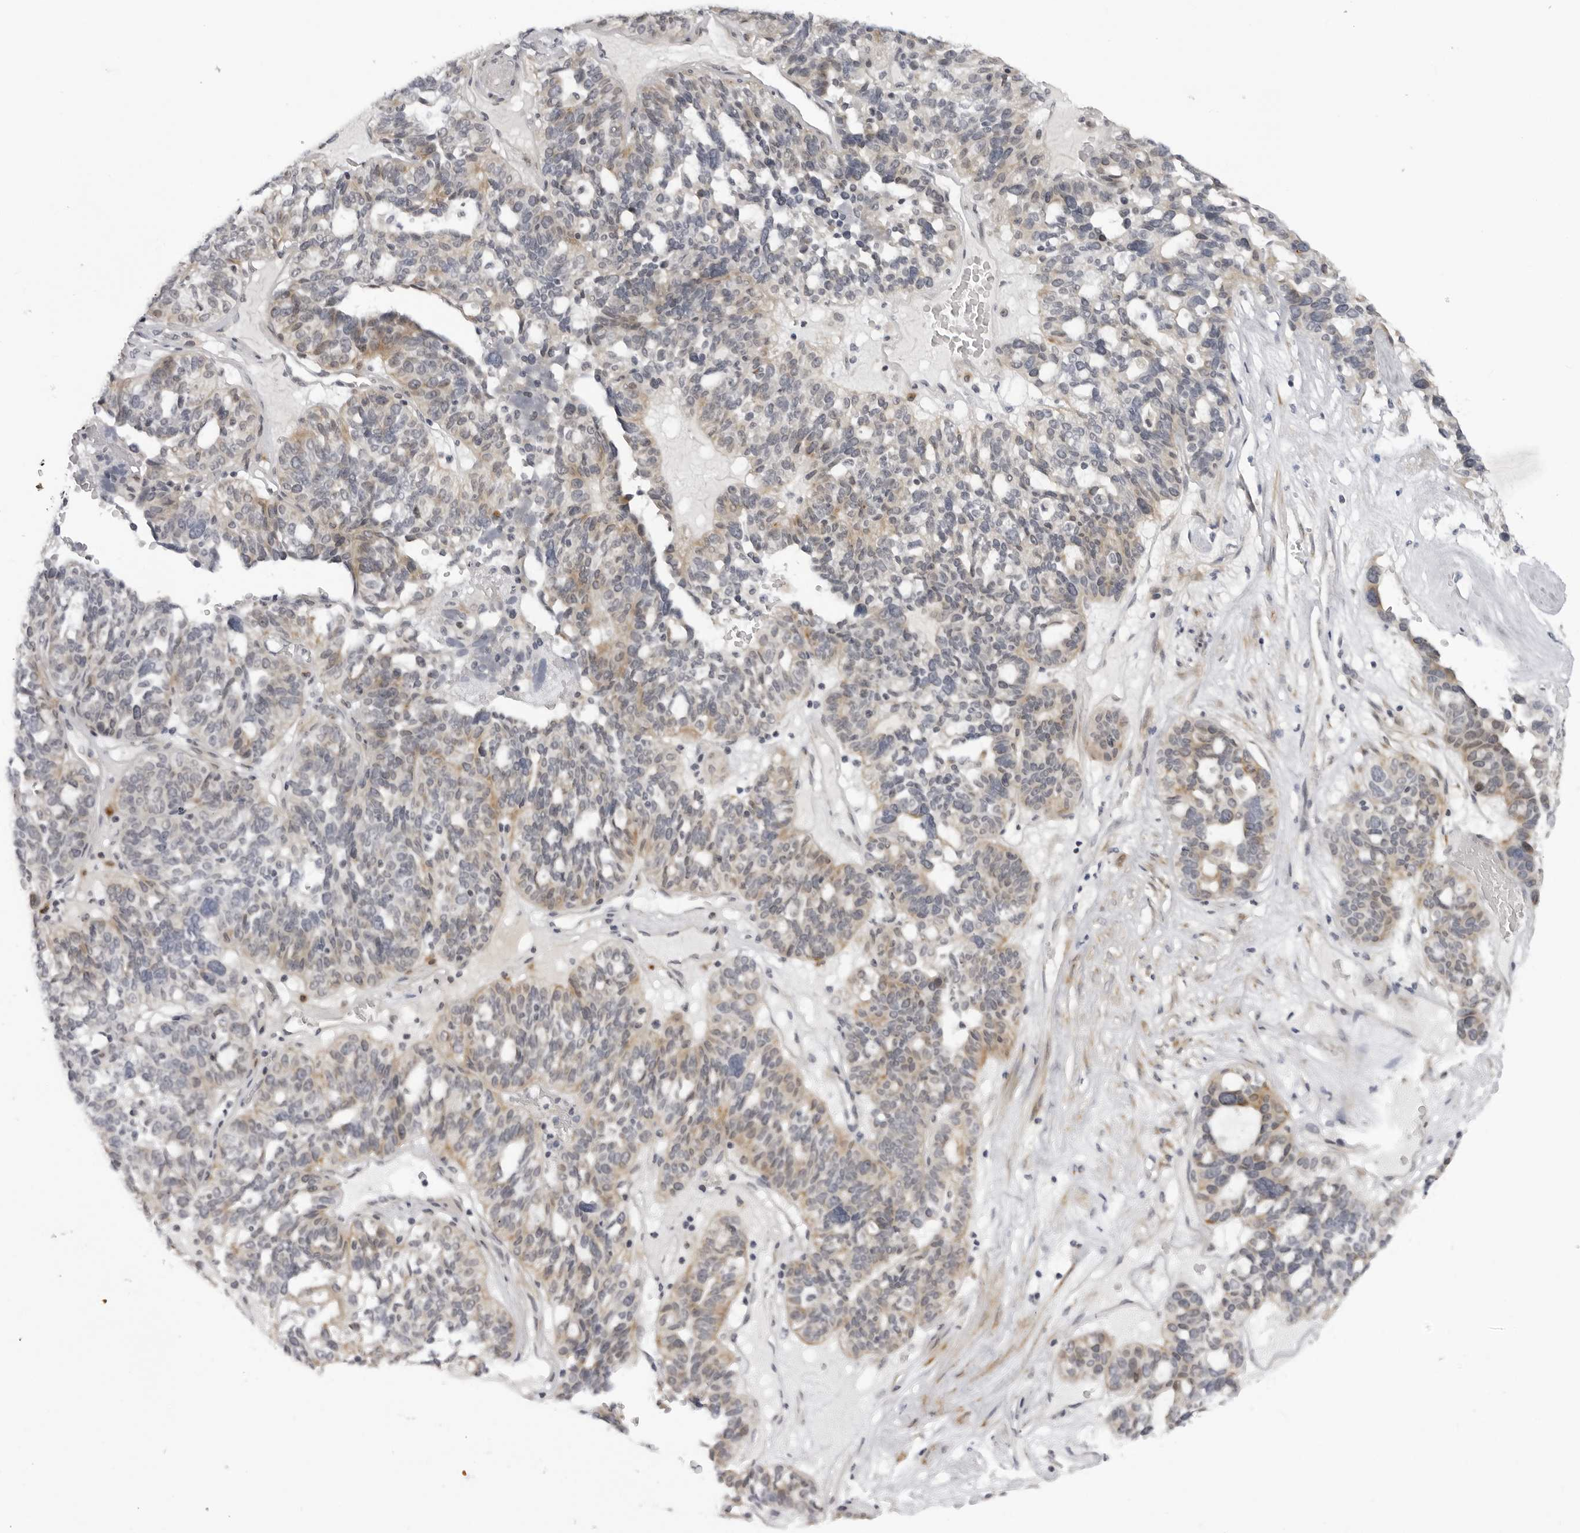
{"staining": {"intensity": "weak", "quantity": "<25%", "location": "cytoplasmic/membranous"}, "tissue": "ovarian cancer", "cell_type": "Tumor cells", "image_type": "cancer", "snomed": [{"axis": "morphology", "description": "Cystadenocarcinoma, serous, NOS"}, {"axis": "topography", "description": "Ovary"}], "caption": "Histopathology image shows no significant protein positivity in tumor cells of ovarian cancer.", "gene": "SUGCT", "patient": {"sex": "female", "age": 59}}